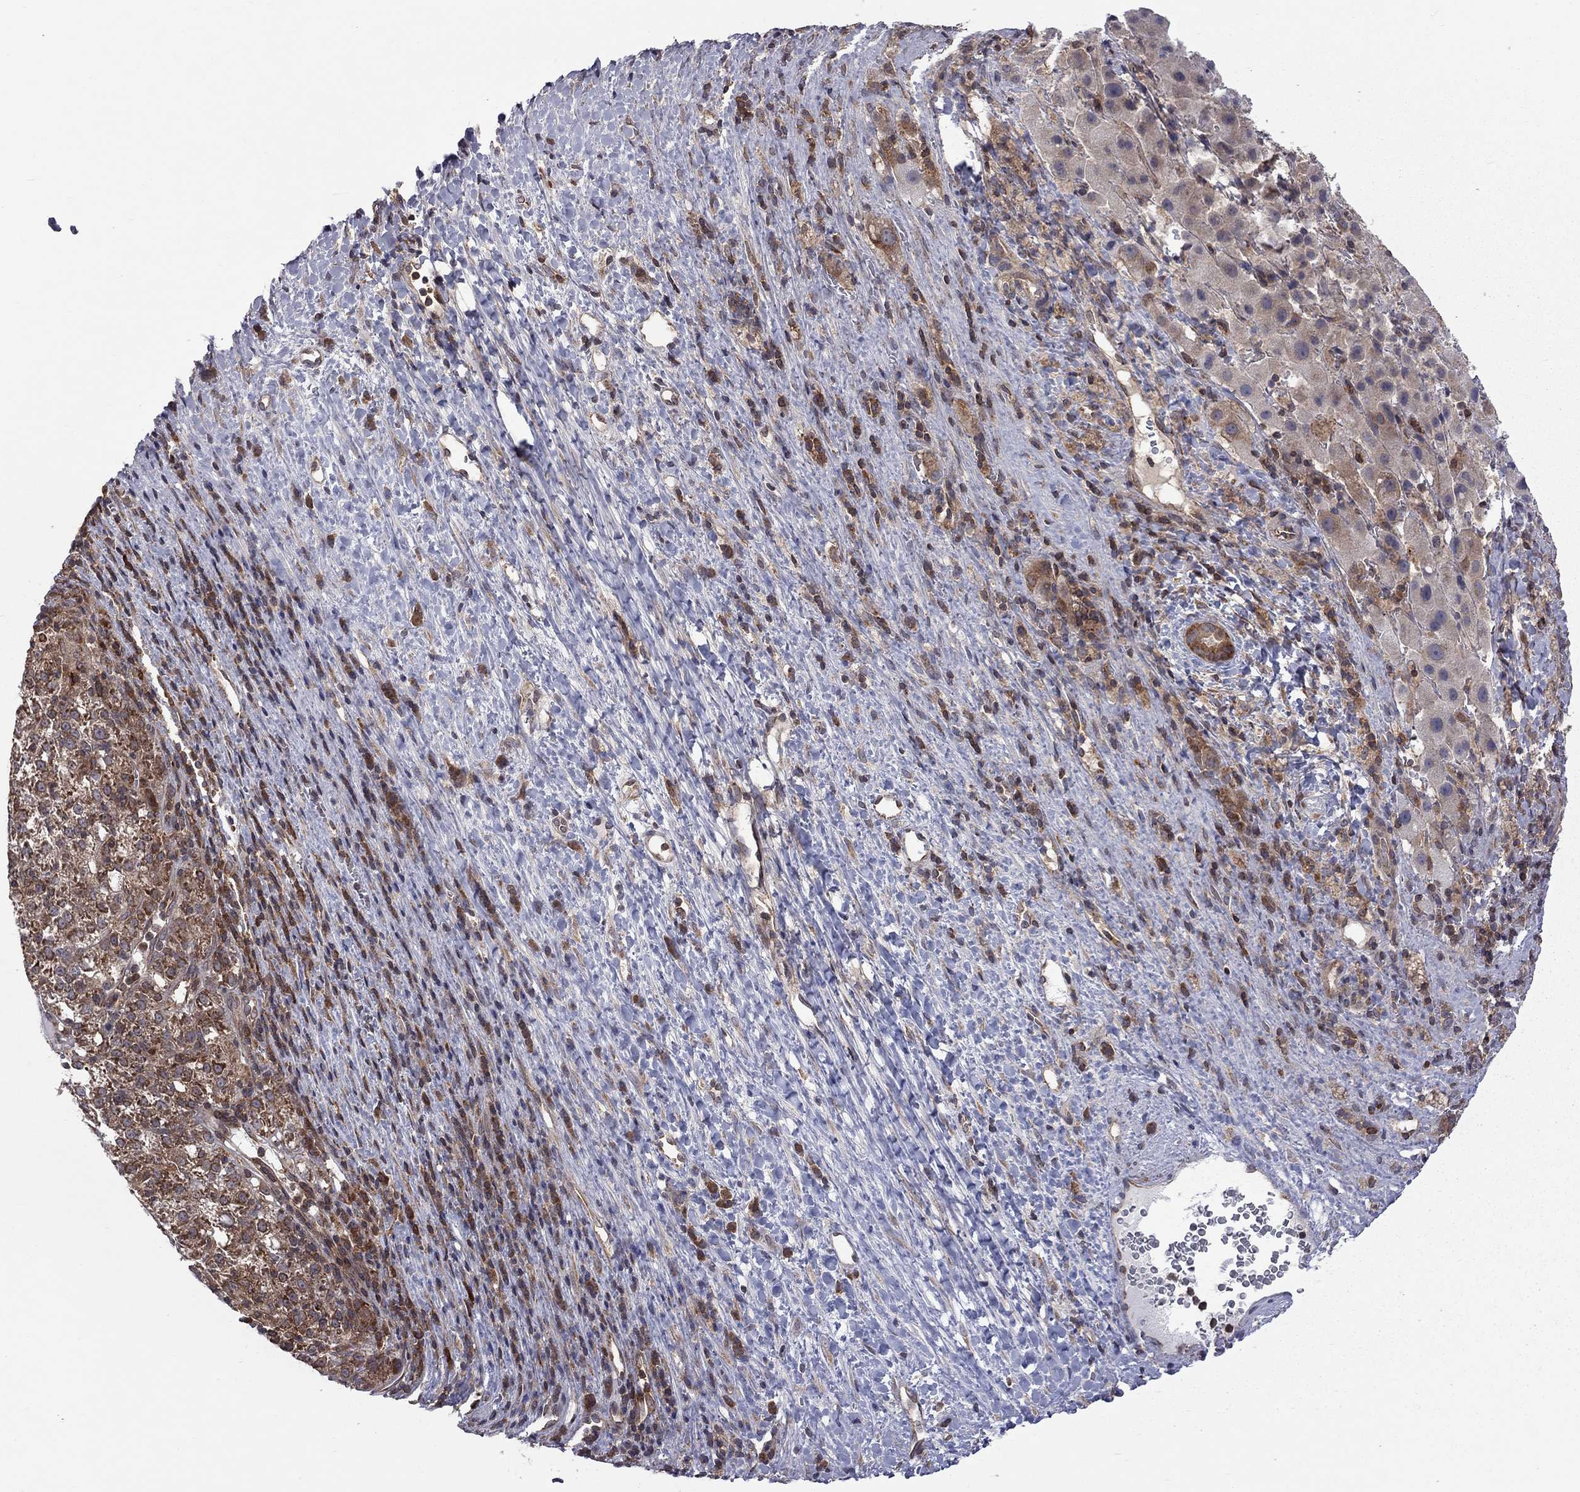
{"staining": {"intensity": "moderate", "quantity": "25%-75%", "location": "cytoplasmic/membranous"}, "tissue": "liver cancer", "cell_type": "Tumor cells", "image_type": "cancer", "snomed": [{"axis": "morphology", "description": "Carcinoma, Hepatocellular, NOS"}, {"axis": "topography", "description": "Liver"}], "caption": "Liver cancer (hepatocellular carcinoma) tissue demonstrates moderate cytoplasmic/membranous expression in approximately 25%-75% of tumor cells, visualized by immunohistochemistry.", "gene": "NAA50", "patient": {"sex": "female", "age": 60}}